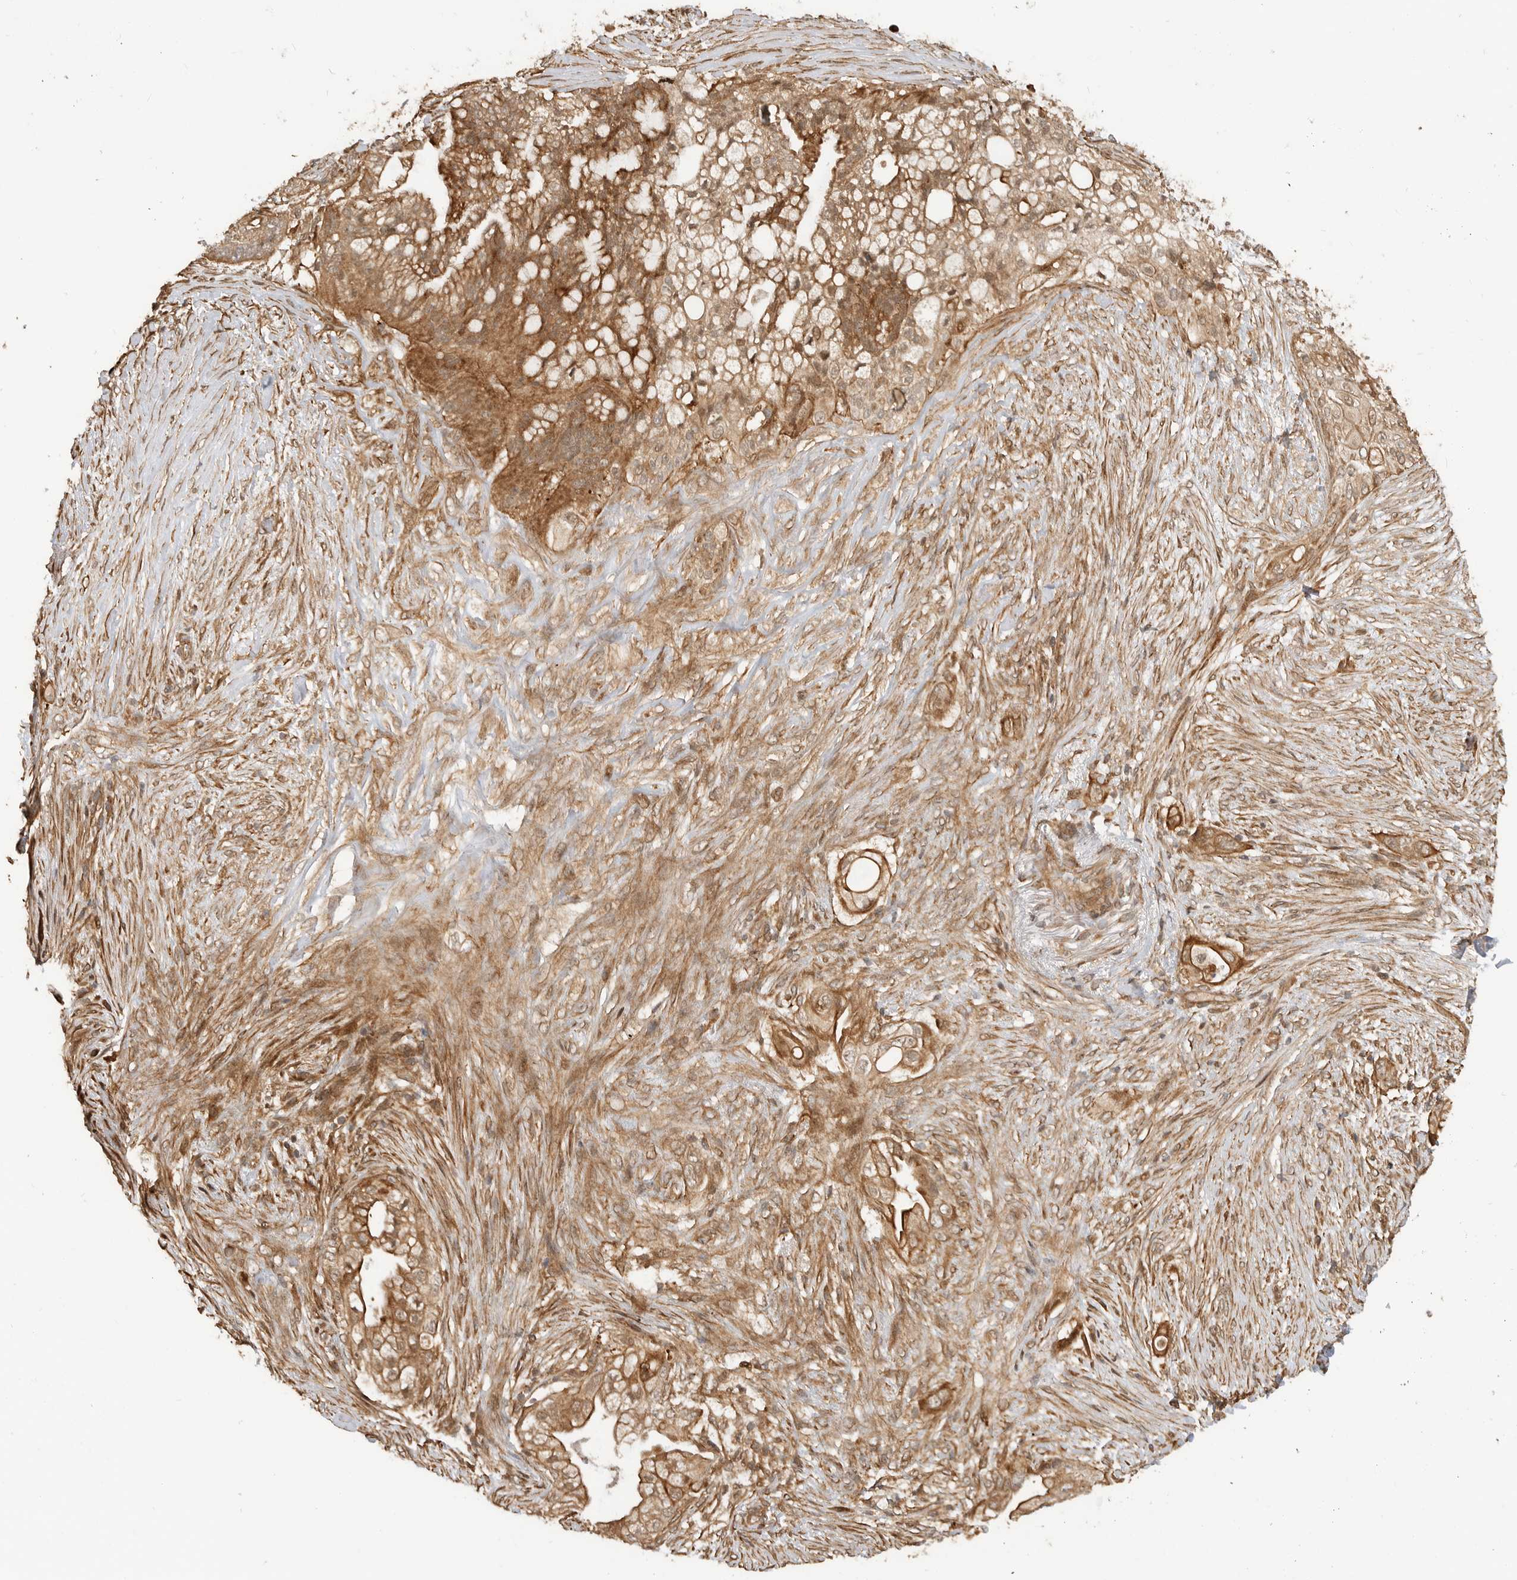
{"staining": {"intensity": "moderate", "quantity": ">75%", "location": "cytoplasmic/membranous"}, "tissue": "pancreatic cancer", "cell_type": "Tumor cells", "image_type": "cancer", "snomed": [{"axis": "morphology", "description": "Adenocarcinoma, NOS"}, {"axis": "topography", "description": "Pancreas"}], "caption": "This is an image of IHC staining of pancreatic adenocarcinoma, which shows moderate staining in the cytoplasmic/membranous of tumor cells.", "gene": "ADPRS", "patient": {"sex": "male", "age": 53}}